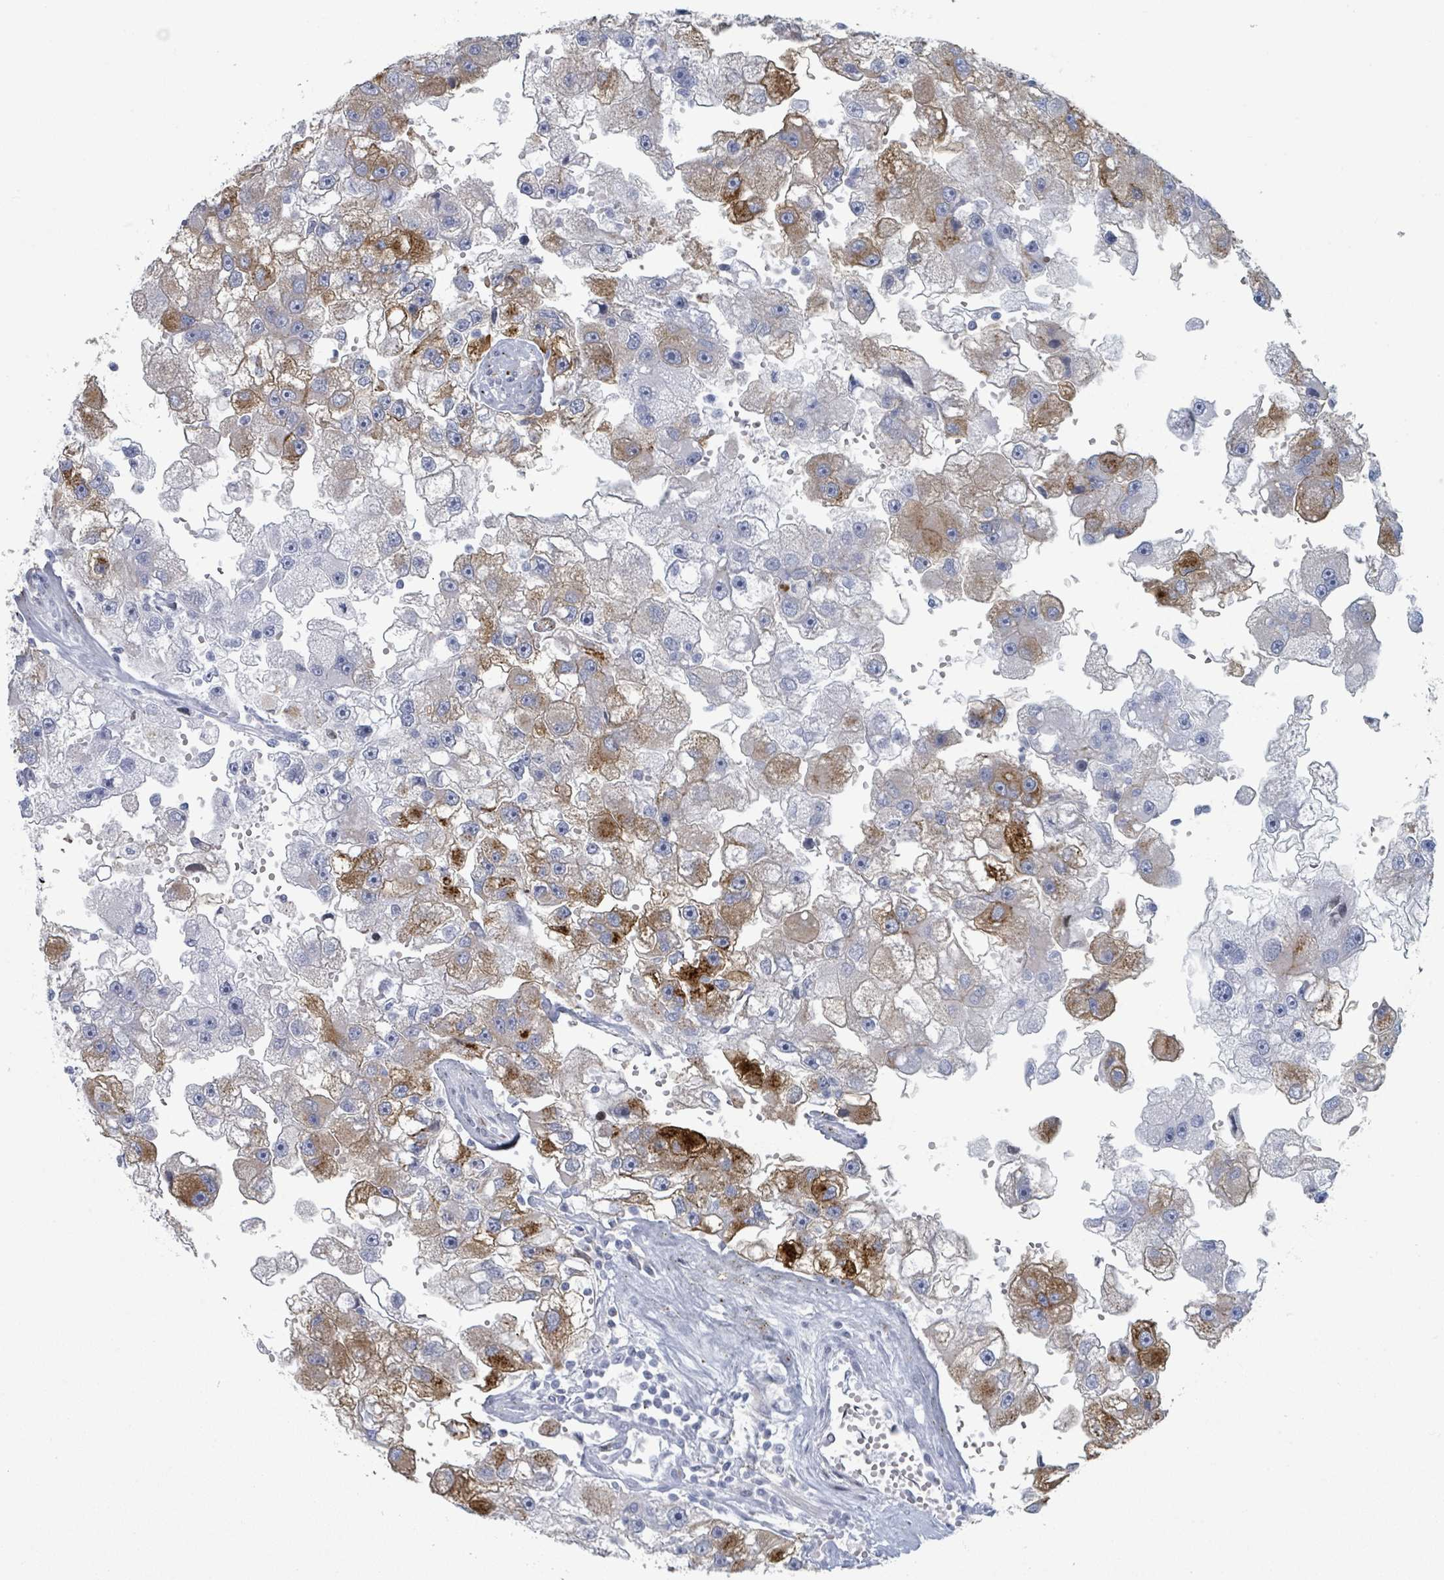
{"staining": {"intensity": "strong", "quantity": "25%-75%", "location": "cytoplasmic/membranous"}, "tissue": "renal cancer", "cell_type": "Tumor cells", "image_type": "cancer", "snomed": [{"axis": "morphology", "description": "Adenocarcinoma, NOS"}, {"axis": "topography", "description": "Kidney"}], "caption": "Renal cancer (adenocarcinoma) stained for a protein shows strong cytoplasmic/membranous positivity in tumor cells.", "gene": "GPR15LG", "patient": {"sex": "male", "age": 63}}